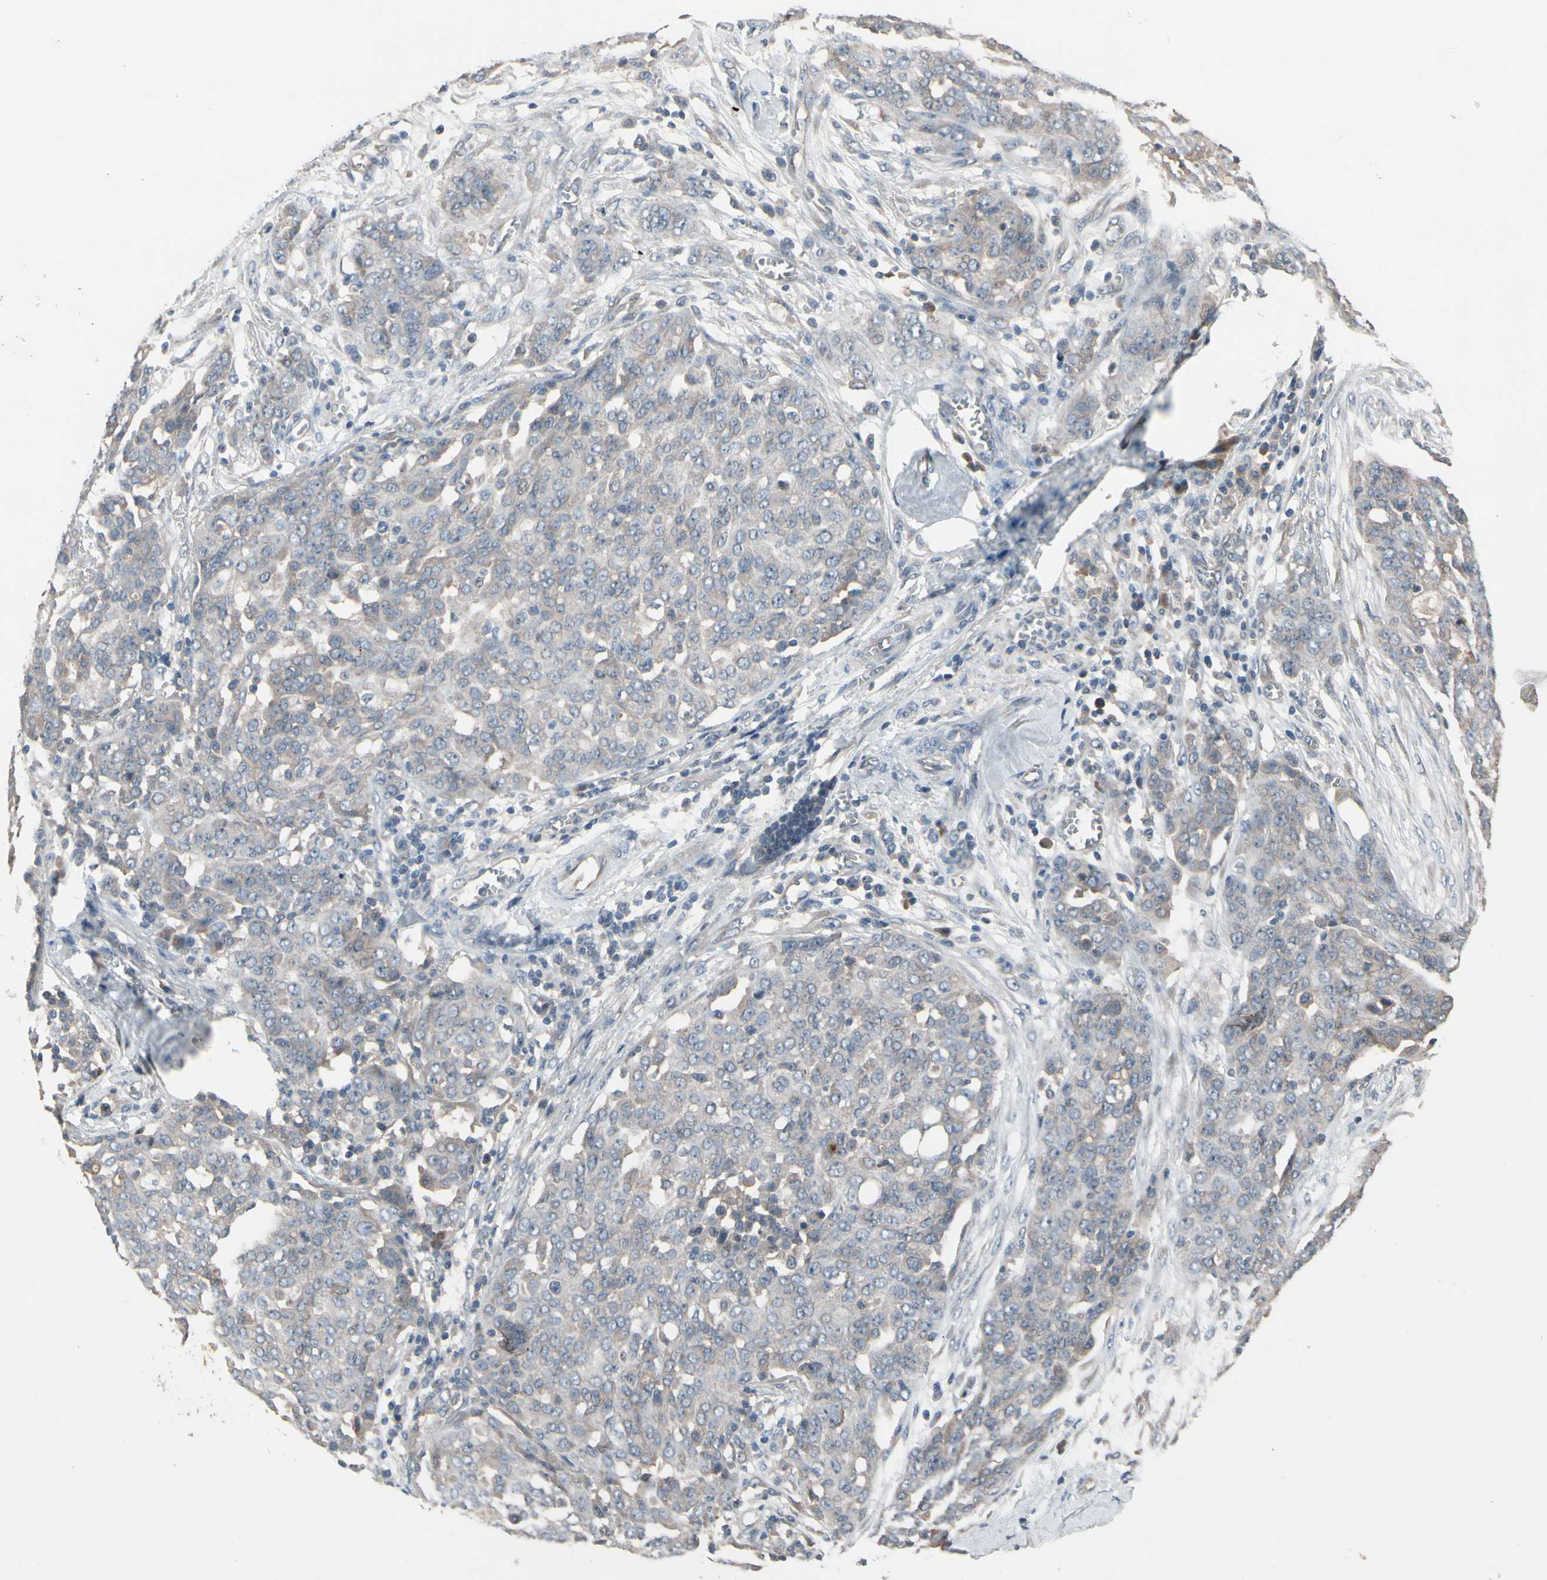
{"staining": {"intensity": "weak", "quantity": ">75%", "location": "cytoplasmic/membranous"}, "tissue": "ovarian cancer", "cell_type": "Tumor cells", "image_type": "cancer", "snomed": [{"axis": "morphology", "description": "Cystadenocarcinoma, serous, NOS"}, {"axis": "topography", "description": "Soft tissue"}, {"axis": "topography", "description": "Ovary"}], "caption": "The immunohistochemical stain shows weak cytoplasmic/membranous positivity in tumor cells of ovarian serous cystadenocarcinoma tissue. The staining was performed using DAB (3,3'-diaminobenzidine), with brown indicating positive protein expression. Nuclei are stained blue with hematoxylin.", "gene": "NSF", "patient": {"sex": "female", "age": 57}}